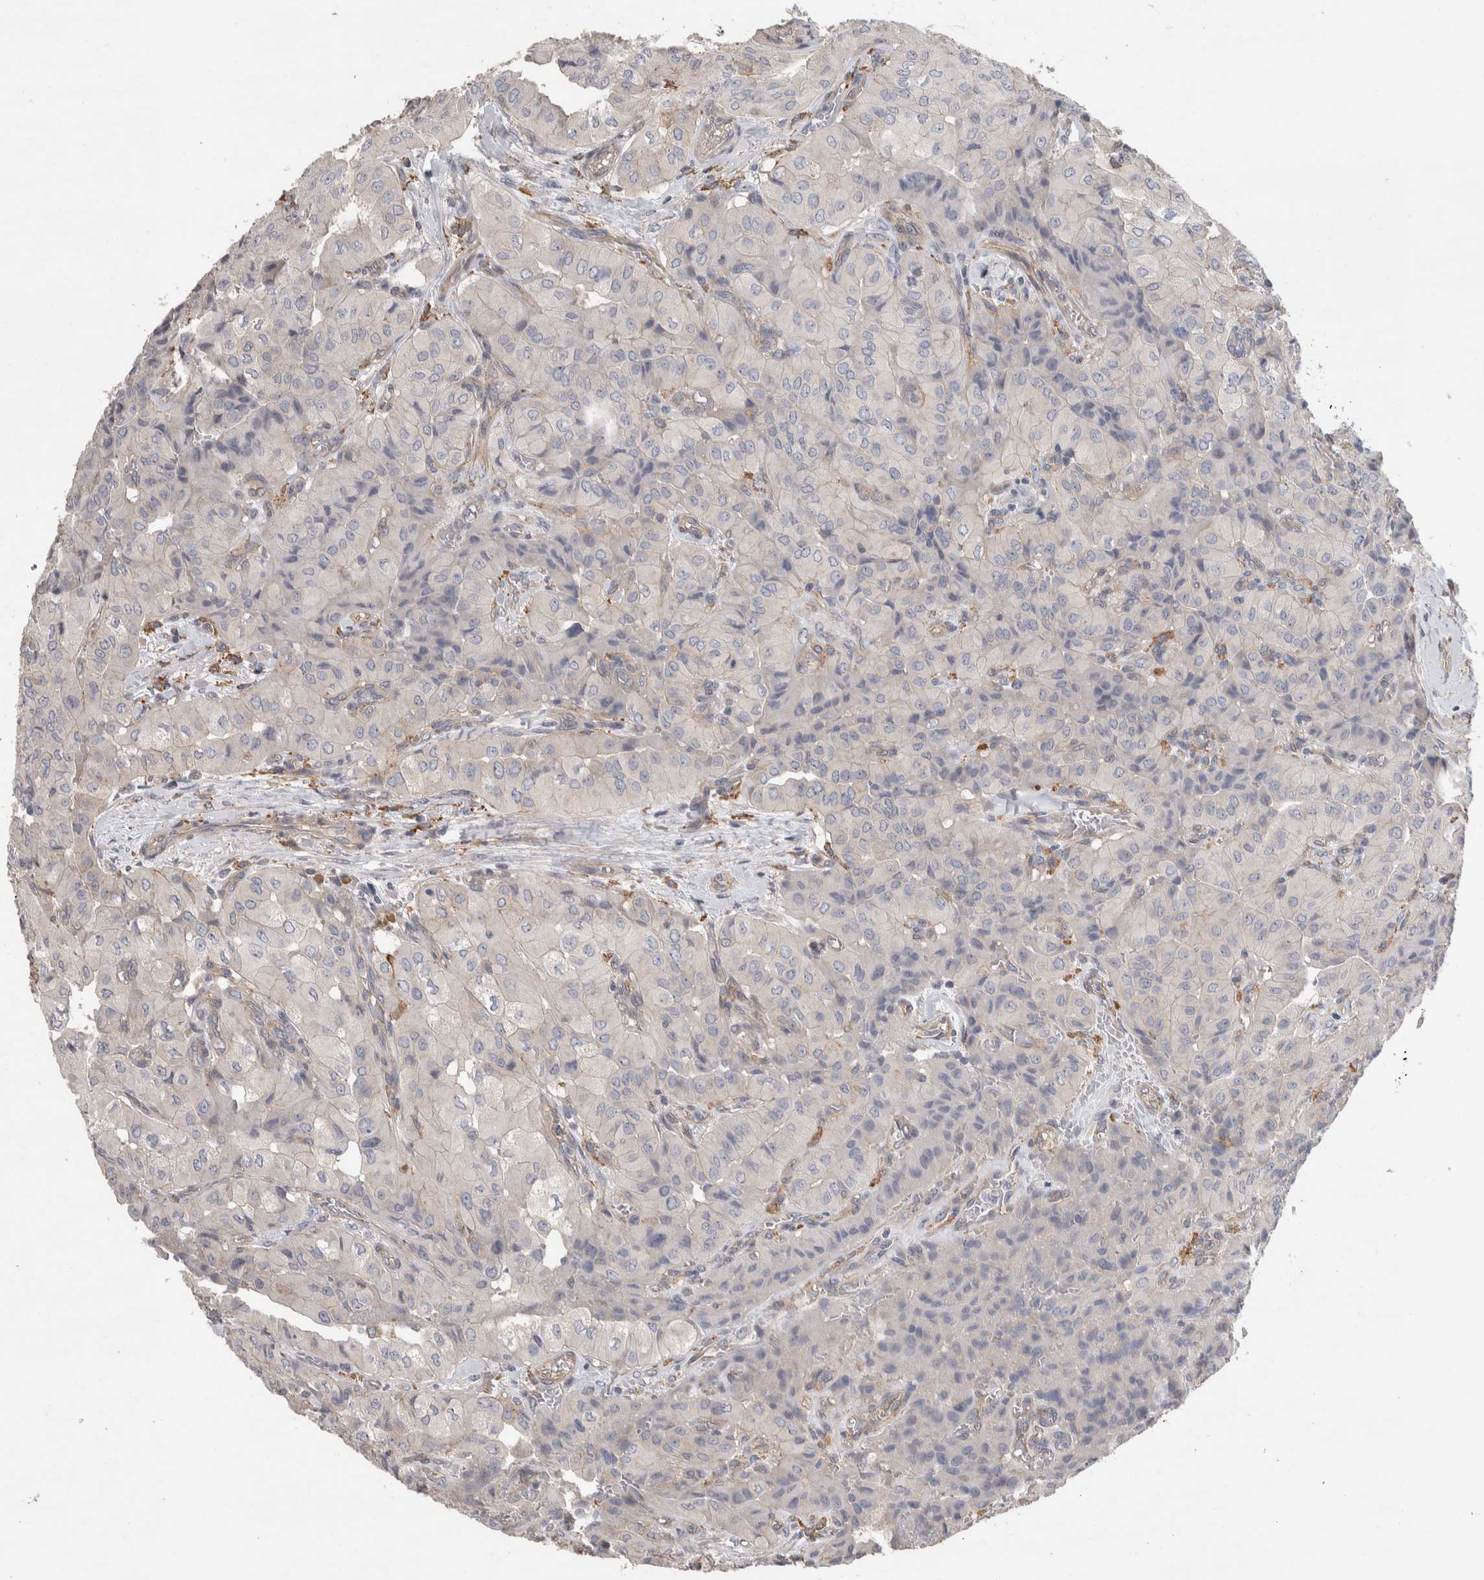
{"staining": {"intensity": "negative", "quantity": "none", "location": "none"}, "tissue": "thyroid cancer", "cell_type": "Tumor cells", "image_type": "cancer", "snomed": [{"axis": "morphology", "description": "Papillary adenocarcinoma, NOS"}, {"axis": "topography", "description": "Thyroid gland"}], "caption": "Protein analysis of thyroid cancer shows no significant staining in tumor cells.", "gene": "GCNA", "patient": {"sex": "female", "age": 59}}